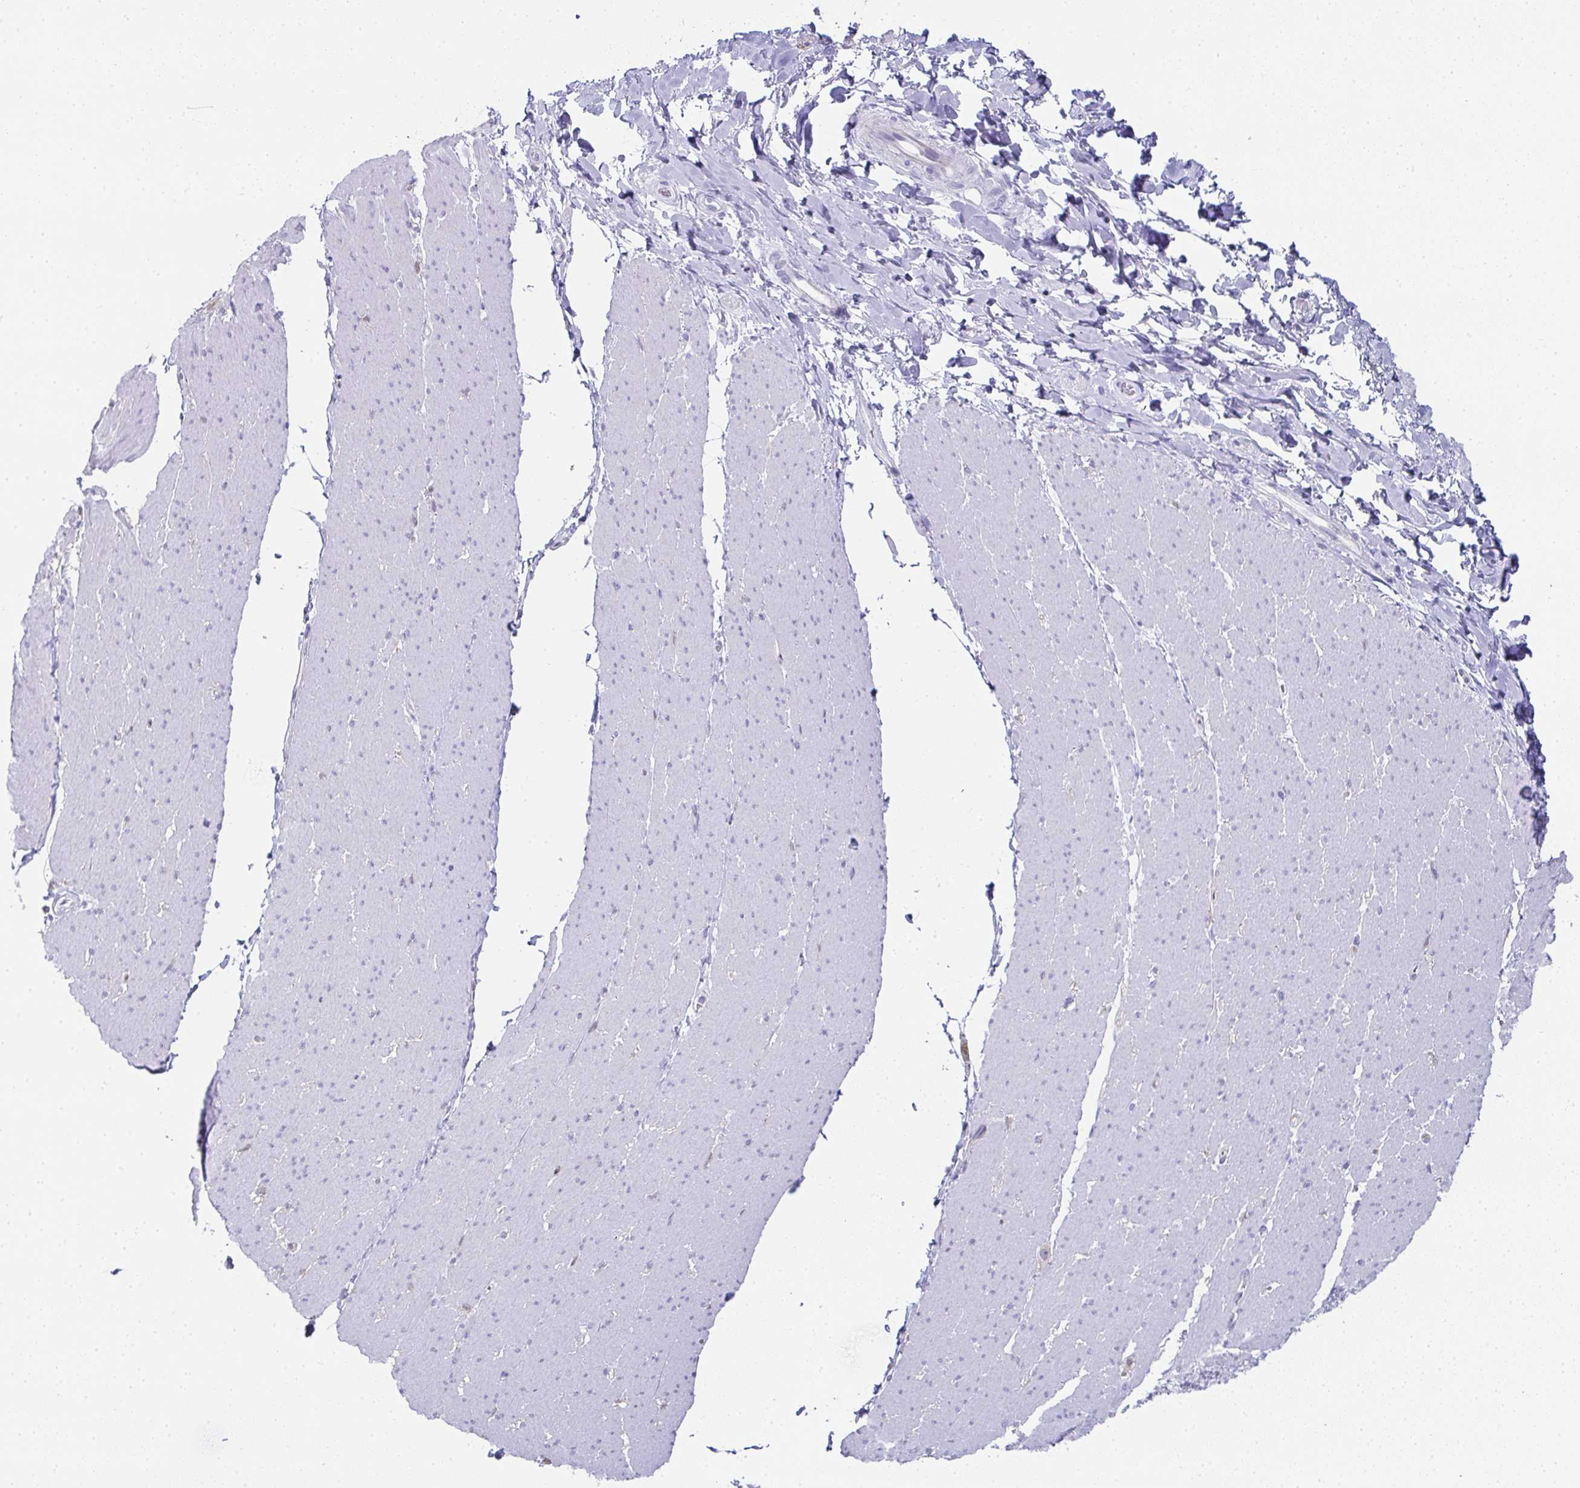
{"staining": {"intensity": "weak", "quantity": "<25%", "location": "cytoplasmic/membranous"}, "tissue": "smooth muscle", "cell_type": "Smooth muscle cells", "image_type": "normal", "snomed": [{"axis": "morphology", "description": "Normal tissue, NOS"}, {"axis": "topography", "description": "Smooth muscle"}, {"axis": "topography", "description": "Rectum"}], "caption": "A micrograph of smooth muscle stained for a protein shows no brown staining in smooth muscle cells.", "gene": "RBP1", "patient": {"sex": "male", "age": 53}}